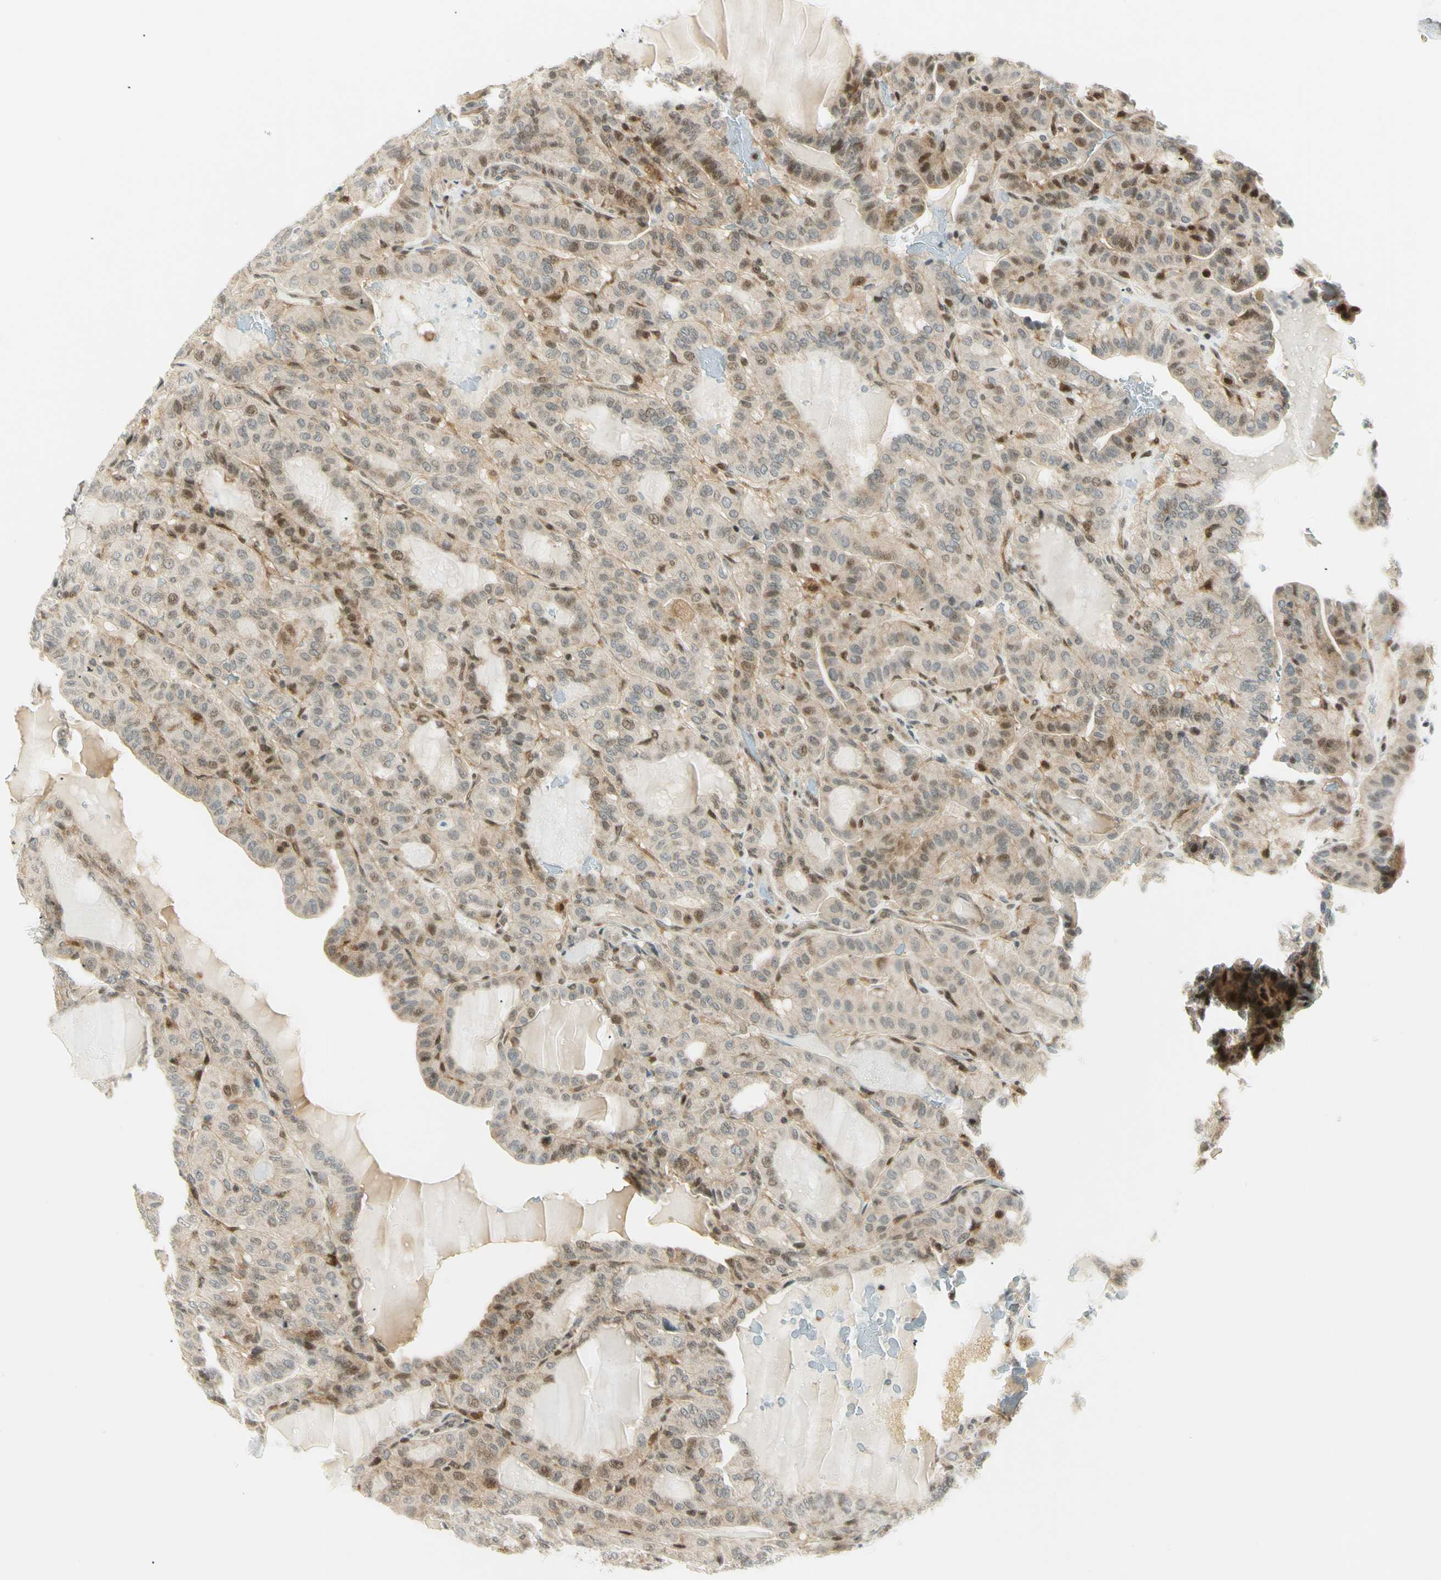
{"staining": {"intensity": "weak", "quantity": "25%-75%", "location": "cytoplasmic/membranous,nuclear"}, "tissue": "thyroid cancer", "cell_type": "Tumor cells", "image_type": "cancer", "snomed": [{"axis": "morphology", "description": "Papillary adenocarcinoma, NOS"}, {"axis": "topography", "description": "Thyroid gland"}], "caption": "Immunohistochemical staining of thyroid papillary adenocarcinoma reveals weak cytoplasmic/membranous and nuclear protein staining in about 25%-75% of tumor cells.", "gene": "TPT1", "patient": {"sex": "male", "age": 77}}